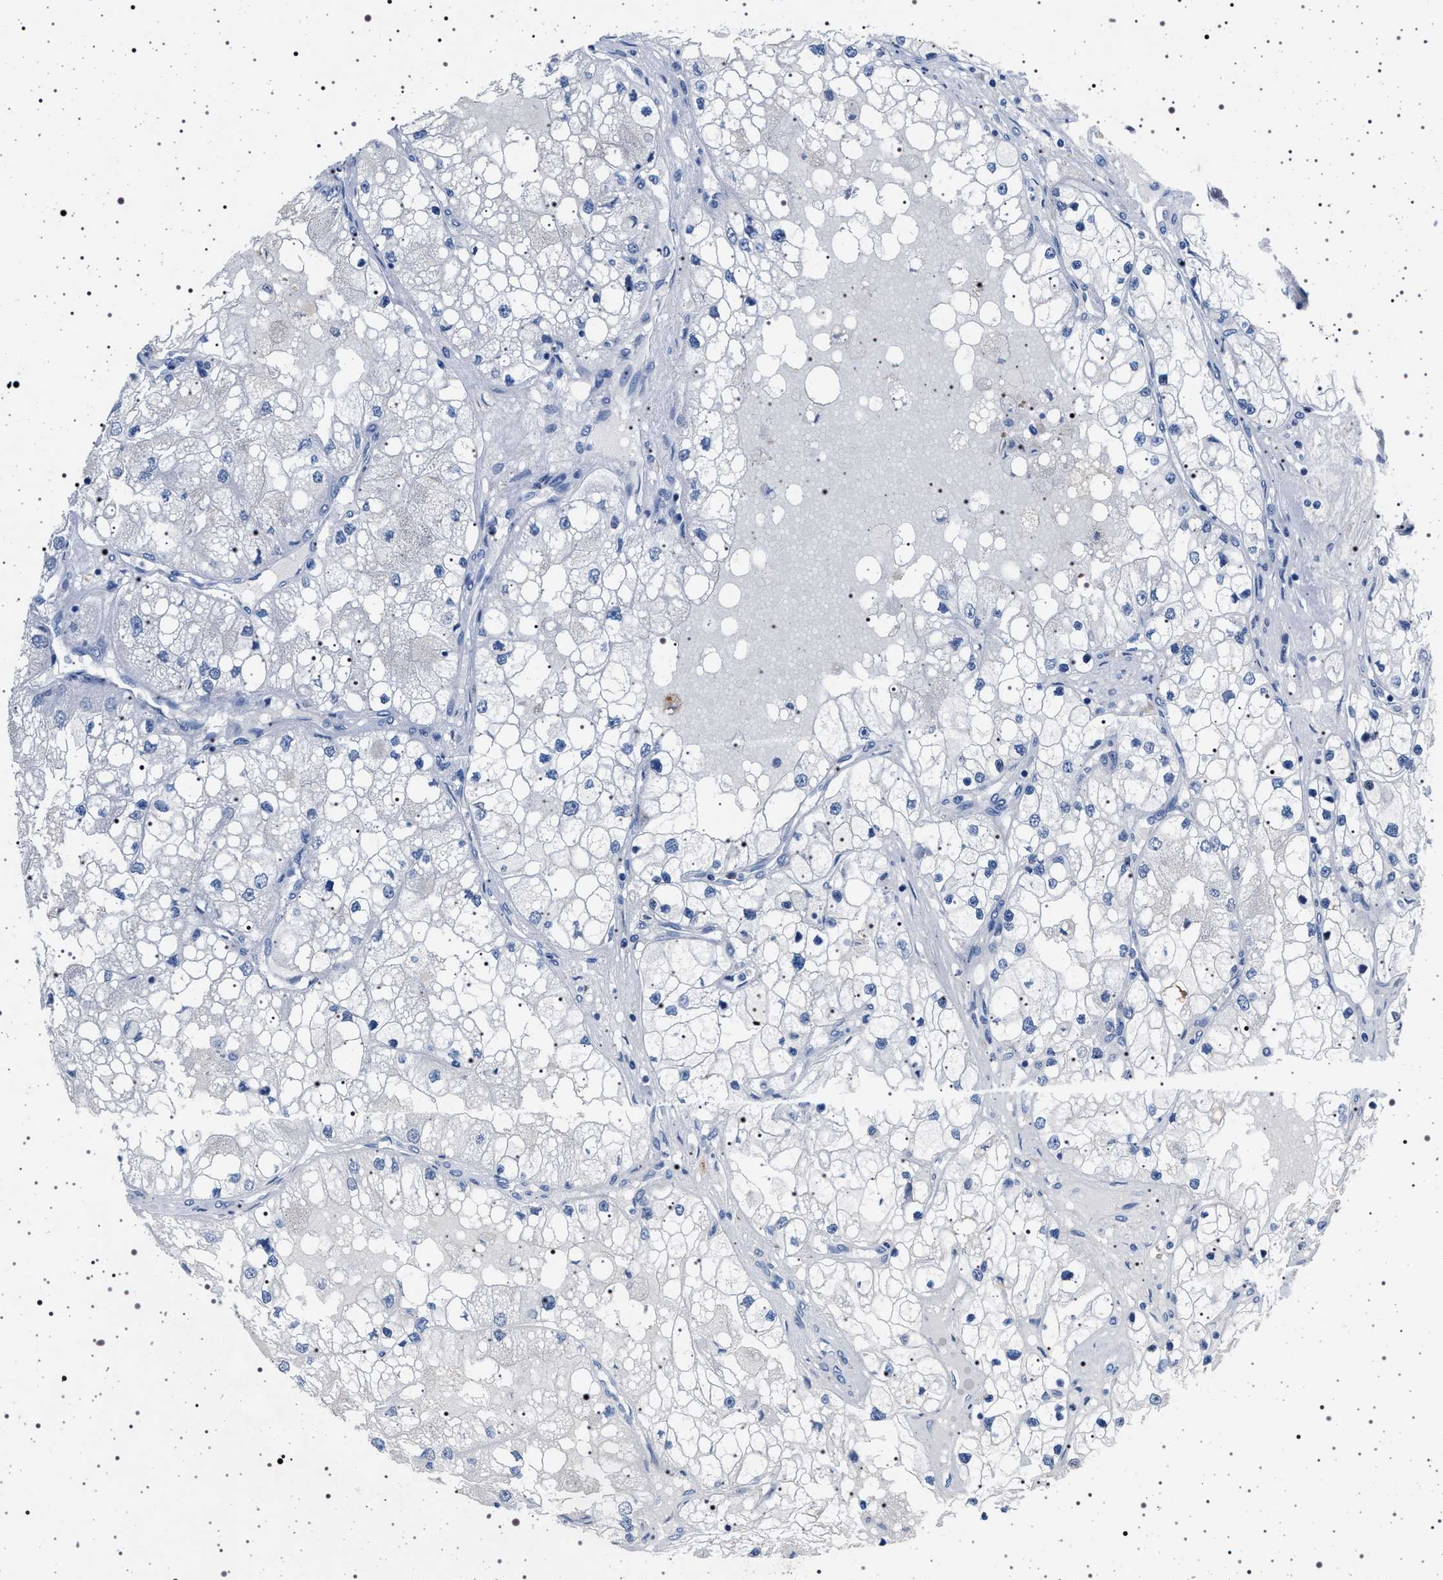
{"staining": {"intensity": "negative", "quantity": "none", "location": "none"}, "tissue": "renal cancer", "cell_type": "Tumor cells", "image_type": "cancer", "snomed": [{"axis": "morphology", "description": "Adenocarcinoma, NOS"}, {"axis": "topography", "description": "Kidney"}], "caption": "Tumor cells are negative for brown protein staining in adenocarcinoma (renal).", "gene": "NAT9", "patient": {"sex": "male", "age": 68}}